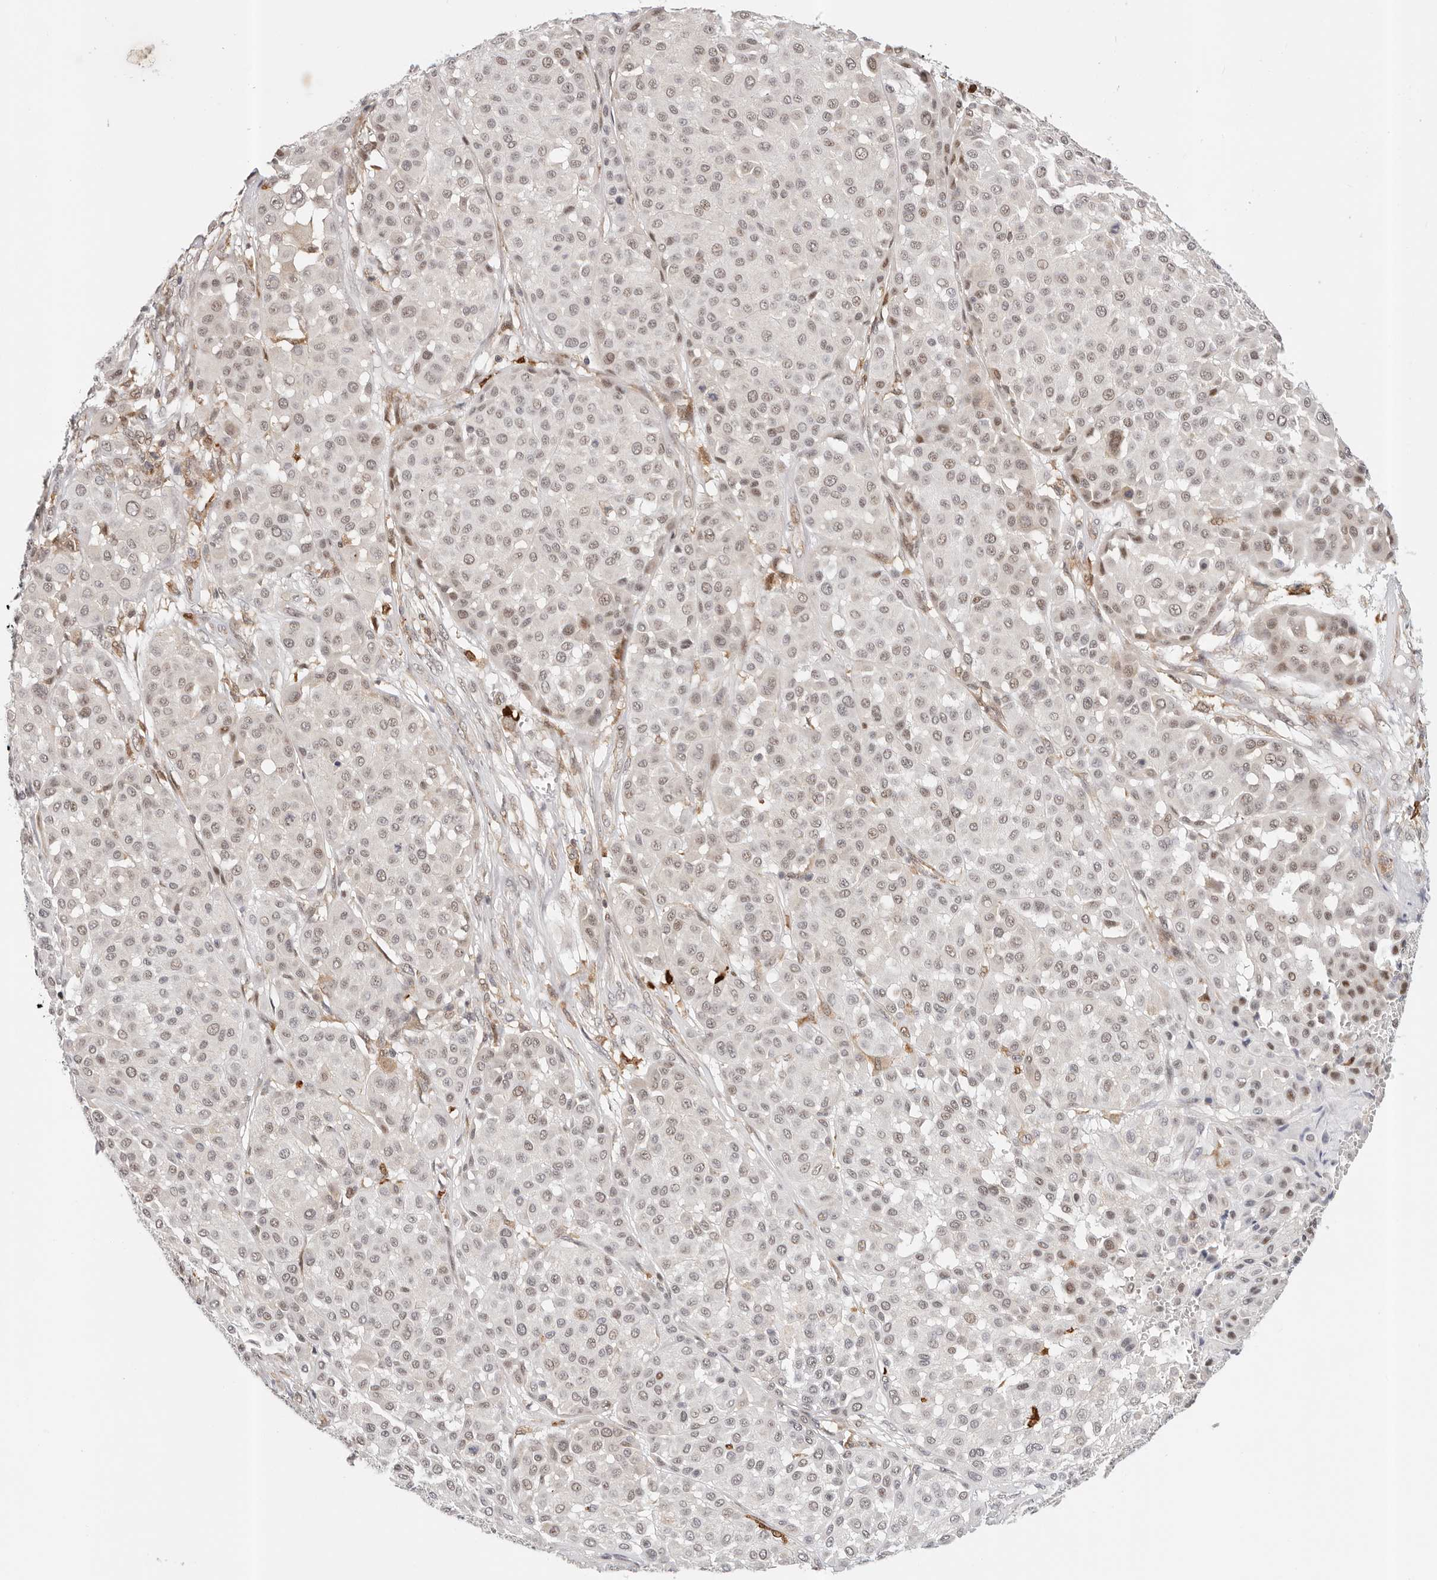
{"staining": {"intensity": "weak", "quantity": ">75%", "location": "nuclear"}, "tissue": "melanoma", "cell_type": "Tumor cells", "image_type": "cancer", "snomed": [{"axis": "morphology", "description": "Malignant melanoma, Metastatic site"}, {"axis": "topography", "description": "Soft tissue"}], "caption": "Protein staining reveals weak nuclear expression in approximately >75% of tumor cells in malignant melanoma (metastatic site).", "gene": "AFDN", "patient": {"sex": "male", "age": 41}}